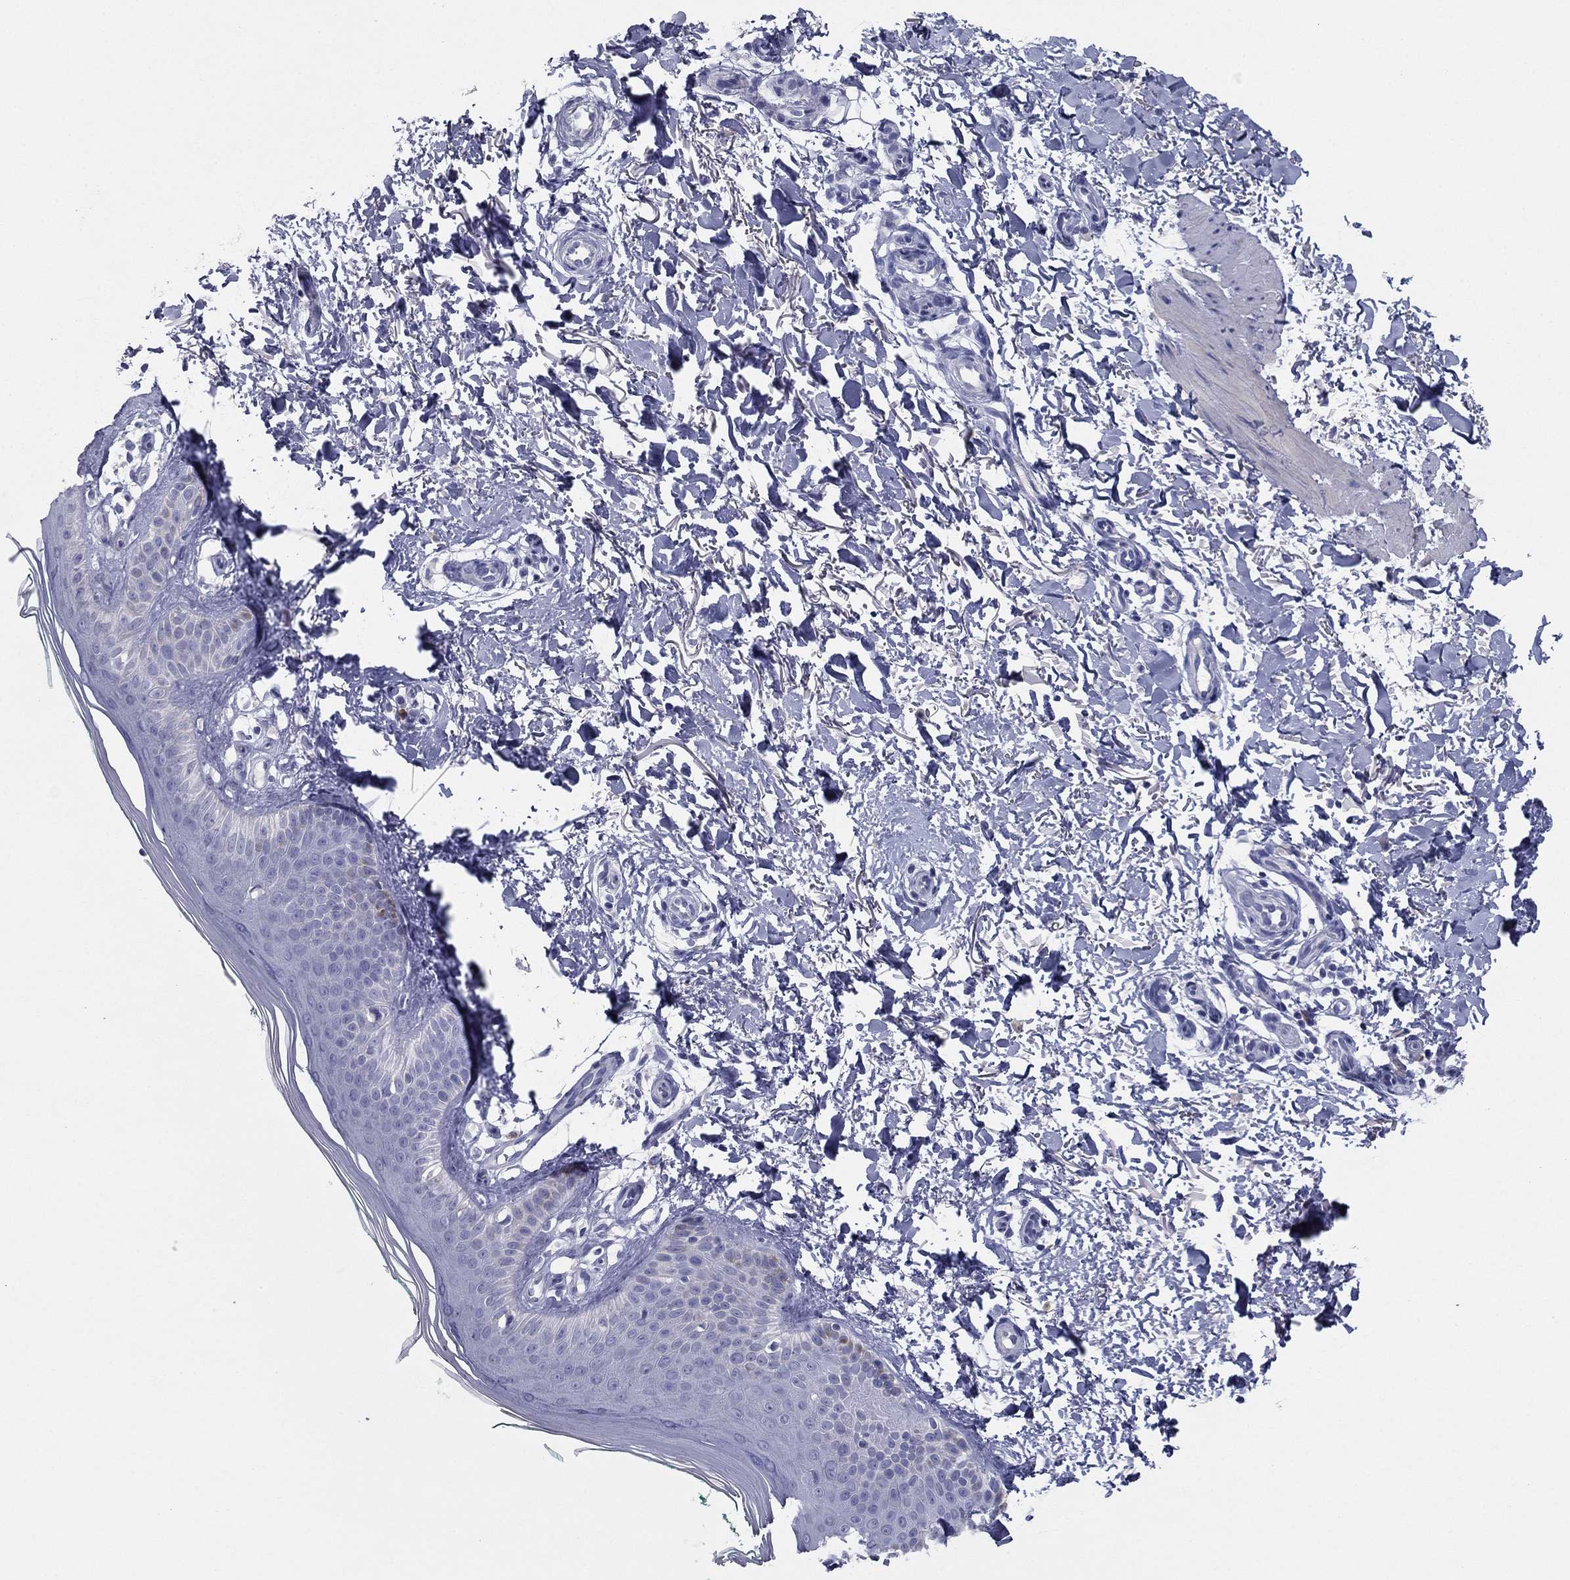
{"staining": {"intensity": "negative", "quantity": "none", "location": "none"}, "tissue": "skin", "cell_type": "Fibroblasts", "image_type": "normal", "snomed": [{"axis": "morphology", "description": "Normal tissue, NOS"}, {"axis": "morphology", "description": "Inflammation, NOS"}, {"axis": "morphology", "description": "Fibrosis, NOS"}, {"axis": "topography", "description": "Skin"}], "caption": "Image shows no protein positivity in fibroblasts of benign skin.", "gene": "GRK7", "patient": {"sex": "male", "age": 71}}